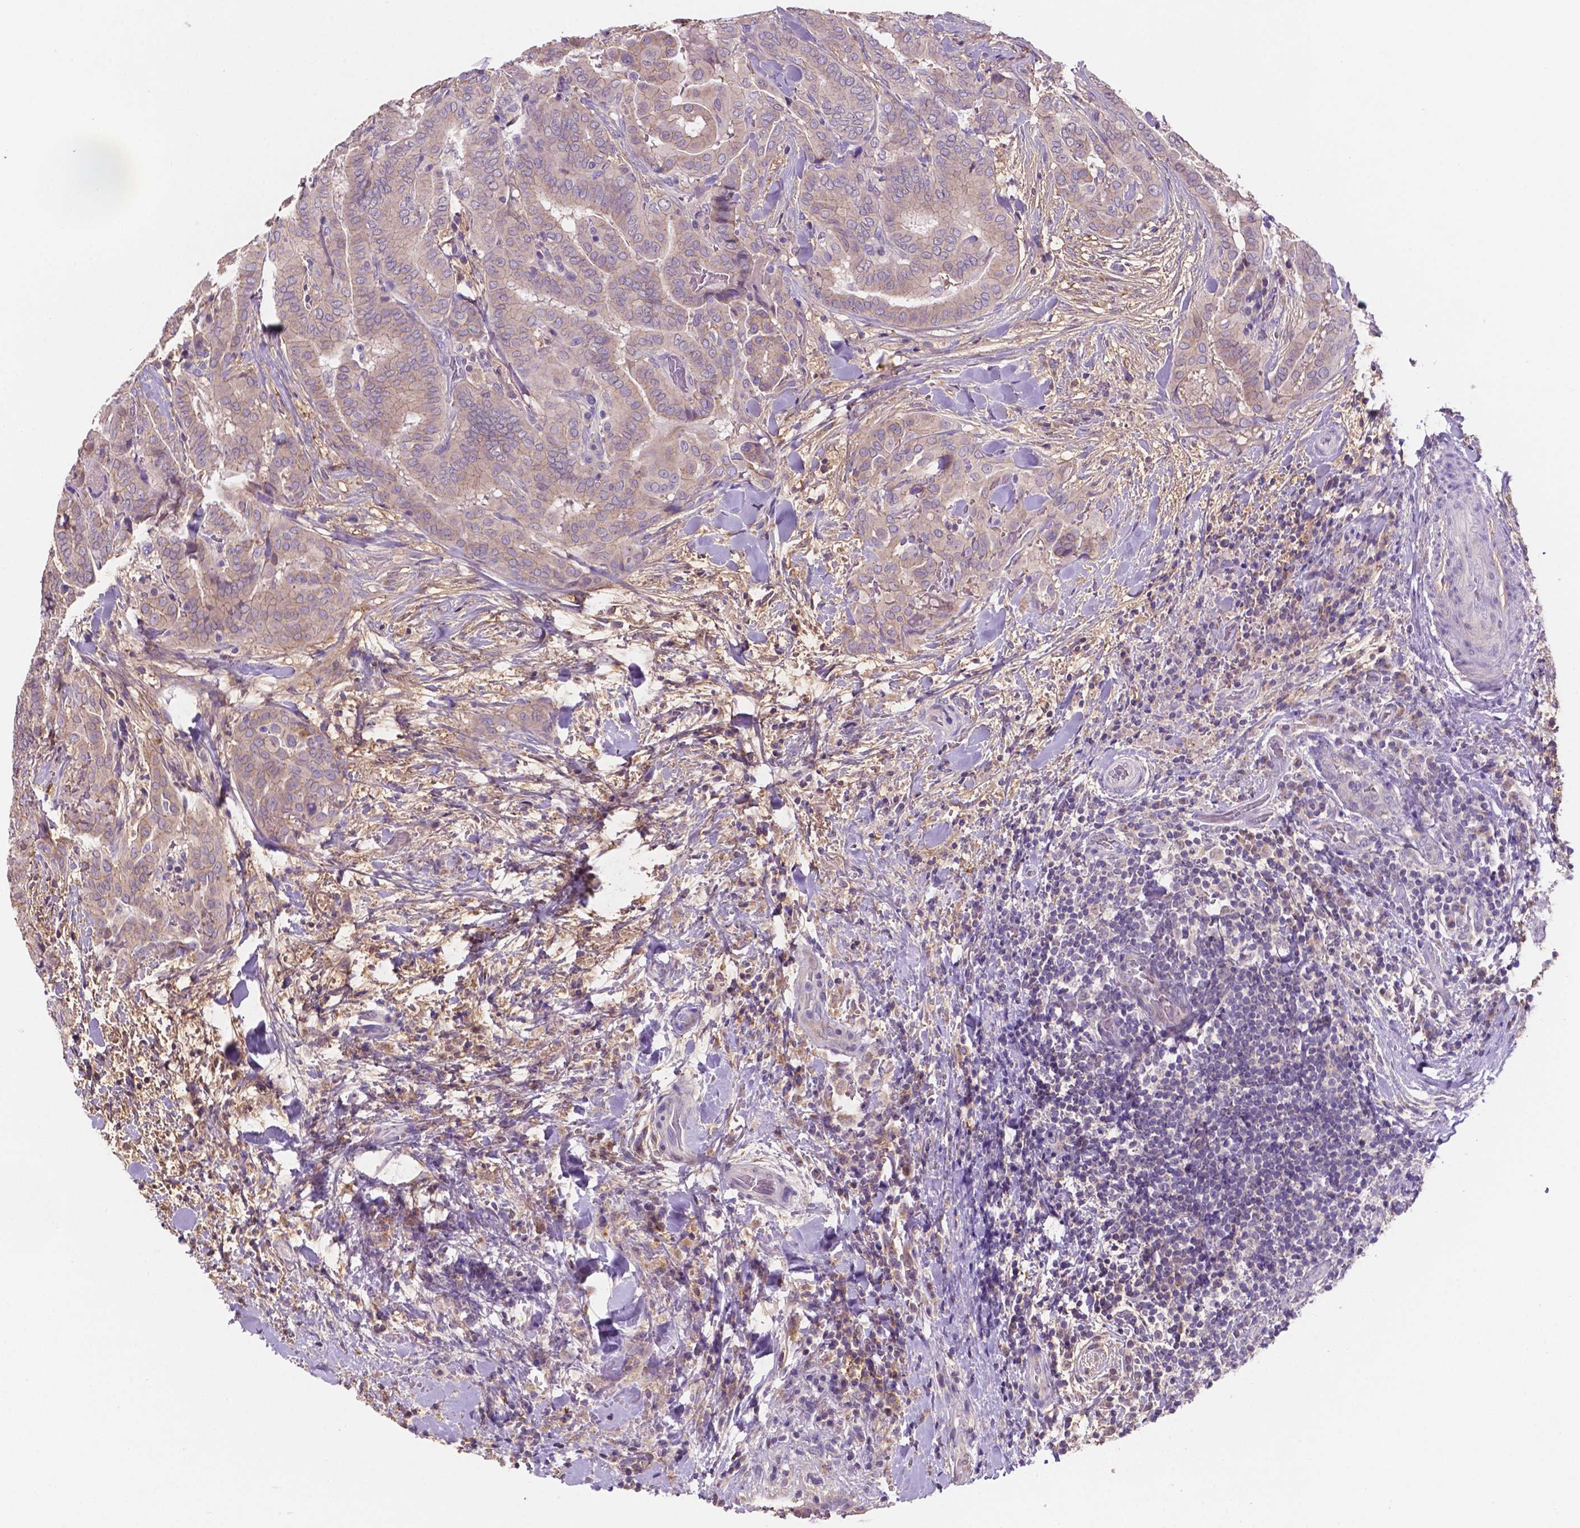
{"staining": {"intensity": "weak", "quantity": "<25%", "location": "cytoplasmic/membranous"}, "tissue": "thyroid cancer", "cell_type": "Tumor cells", "image_type": "cancer", "snomed": [{"axis": "morphology", "description": "Papillary adenocarcinoma, NOS"}, {"axis": "topography", "description": "Thyroid gland"}], "caption": "Immunohistochemical staining of human thyroid cancer displays no significant expression in tumor cells. The staining is performed using DAB (3,3'-diaminobenzidine) brown chromogen with nuclei counter-stained in using hematoxylin.", "gene": "MKRN2OS", "patient": {"sex": "female", "age": 61}}